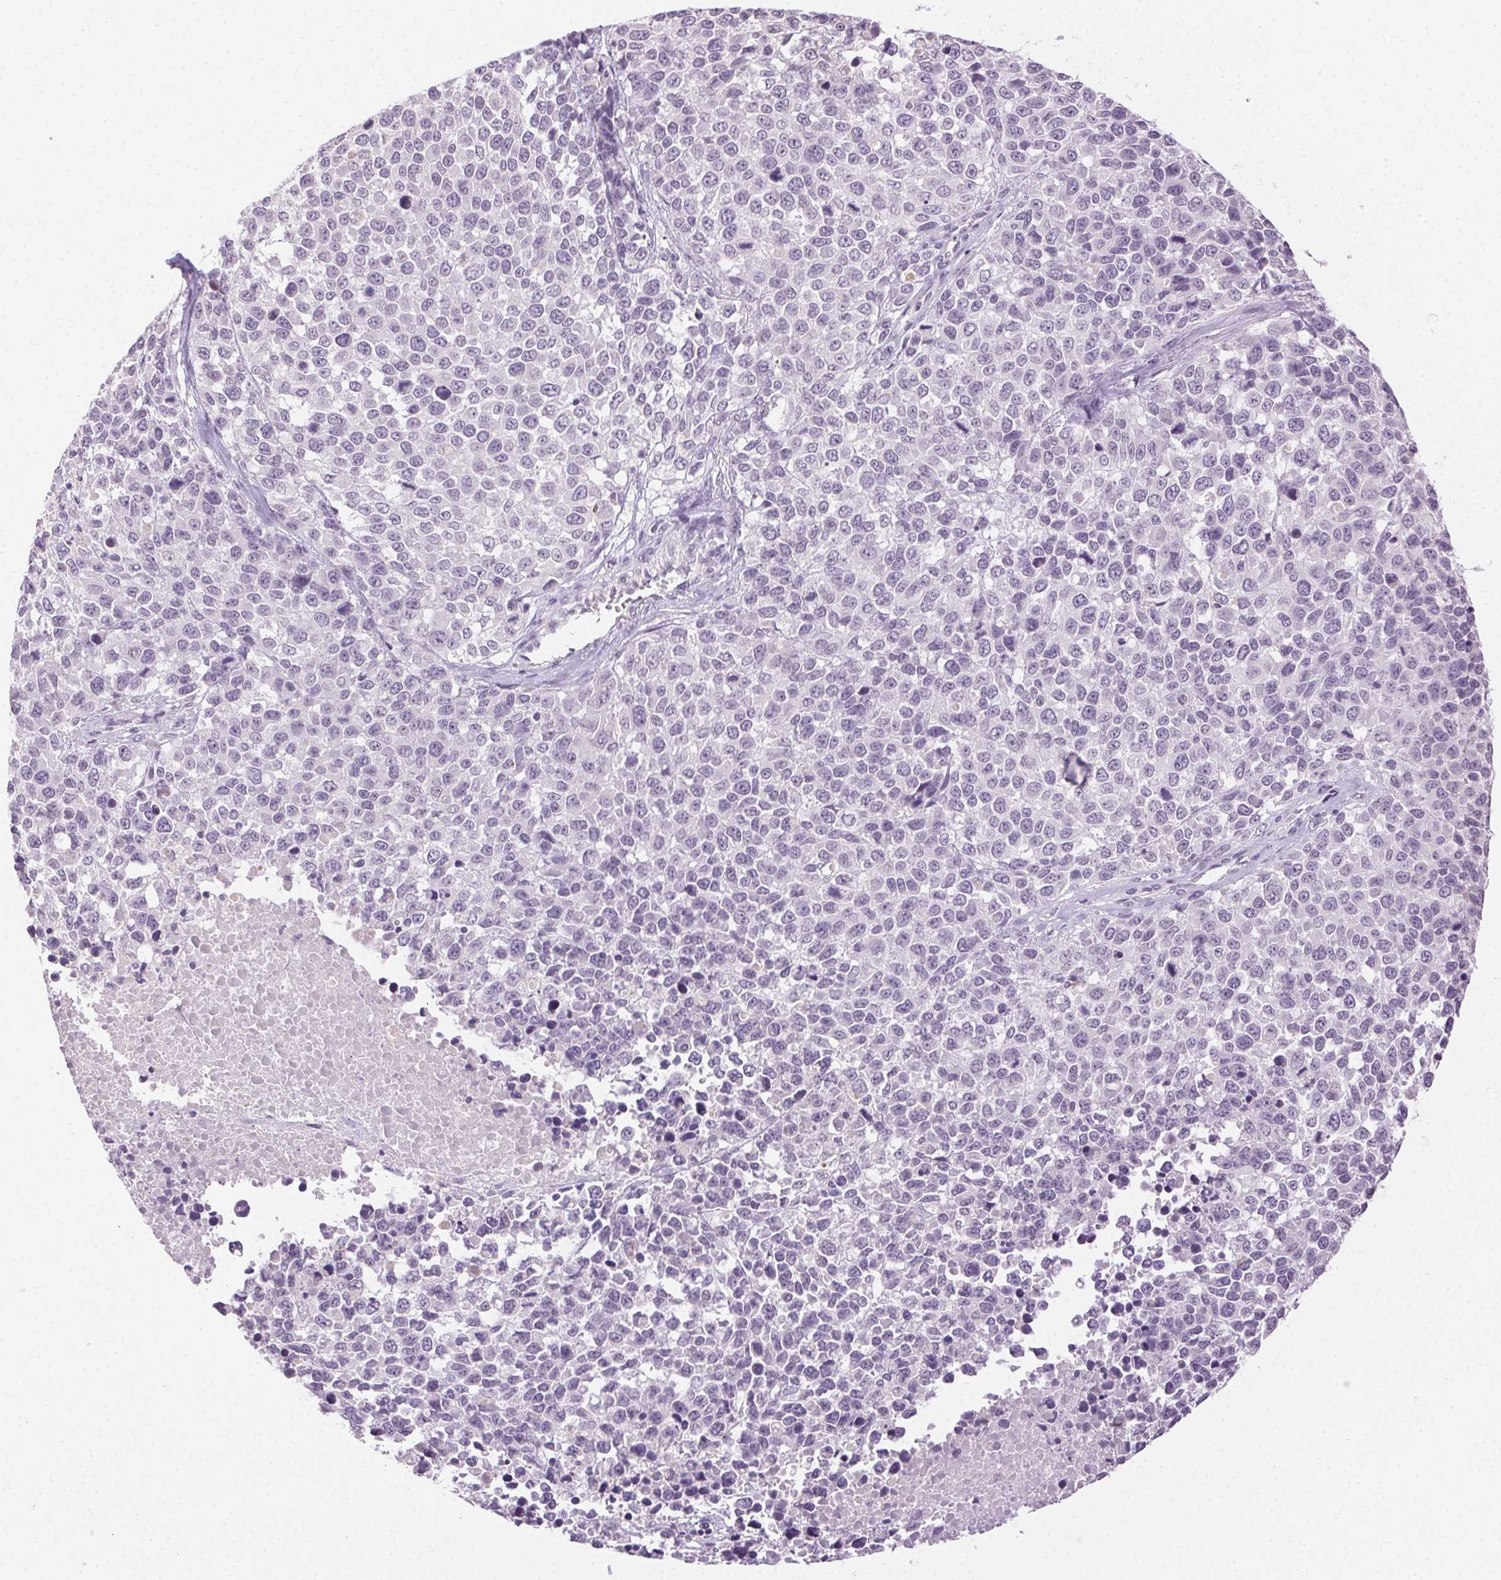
{"staining": {"intensity": "negative", "quantity": "none", "location": "none"}, "tissue": "melanoma", "cell_type": "Tumor cells", "image_type": "cancer", "snomed": [{"axis": "morphology", "description": "Malignant melanoma, Metastatic site"}, {"axis": "topography", "description": "Skin"}], "caption": "This histopathology image is of malignant melanoma (metastatic site) stained with IHC to label a protein in brown with the nuclei are counter-stained blue. There is no positivity in tumor cells.", "gene": "CLDN10", "patient": {"sex": "male", "age": 84}}